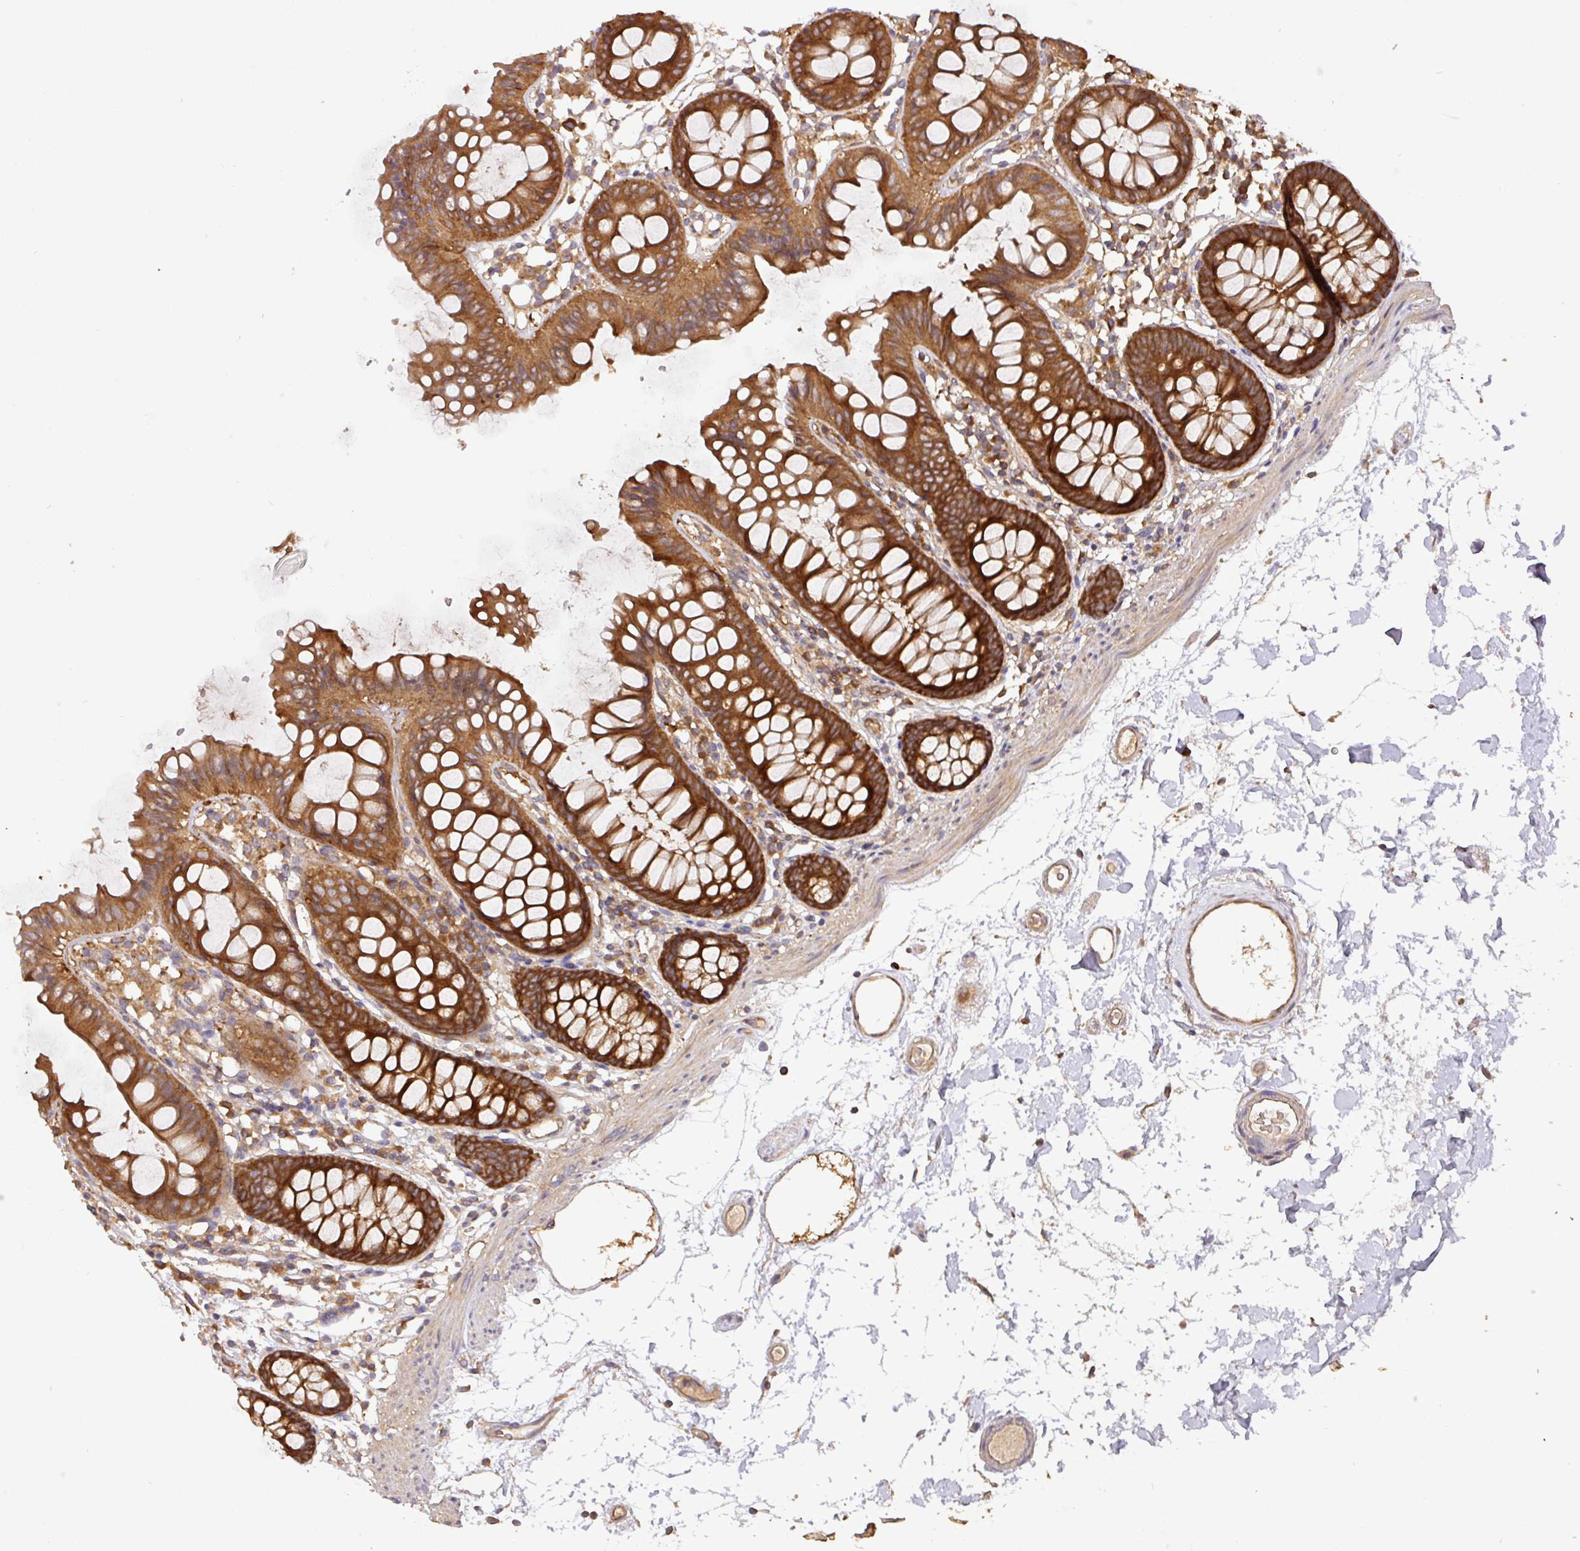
{"staining": {"intensity": "moderate", "quantity": ">75%", "location": "cytoplasmic/membranous"}, "tissue": "colon", "cell_type": "Endothelial cells", "image_type": "normal", "snomed": [{"axis": "morphology", "description": "Normal tissue, NOS"}, {"axis": "topography", "description": "Colon"}], "caption": "Immunohistochemical staining of unremarkable colon reveals >75% levels of moderate cytoplasmic/membranous protein expression in approximately >75% of endothelial cells.", "gene": "GSPT1", "patient": {"sex": "female", "age": 84}}